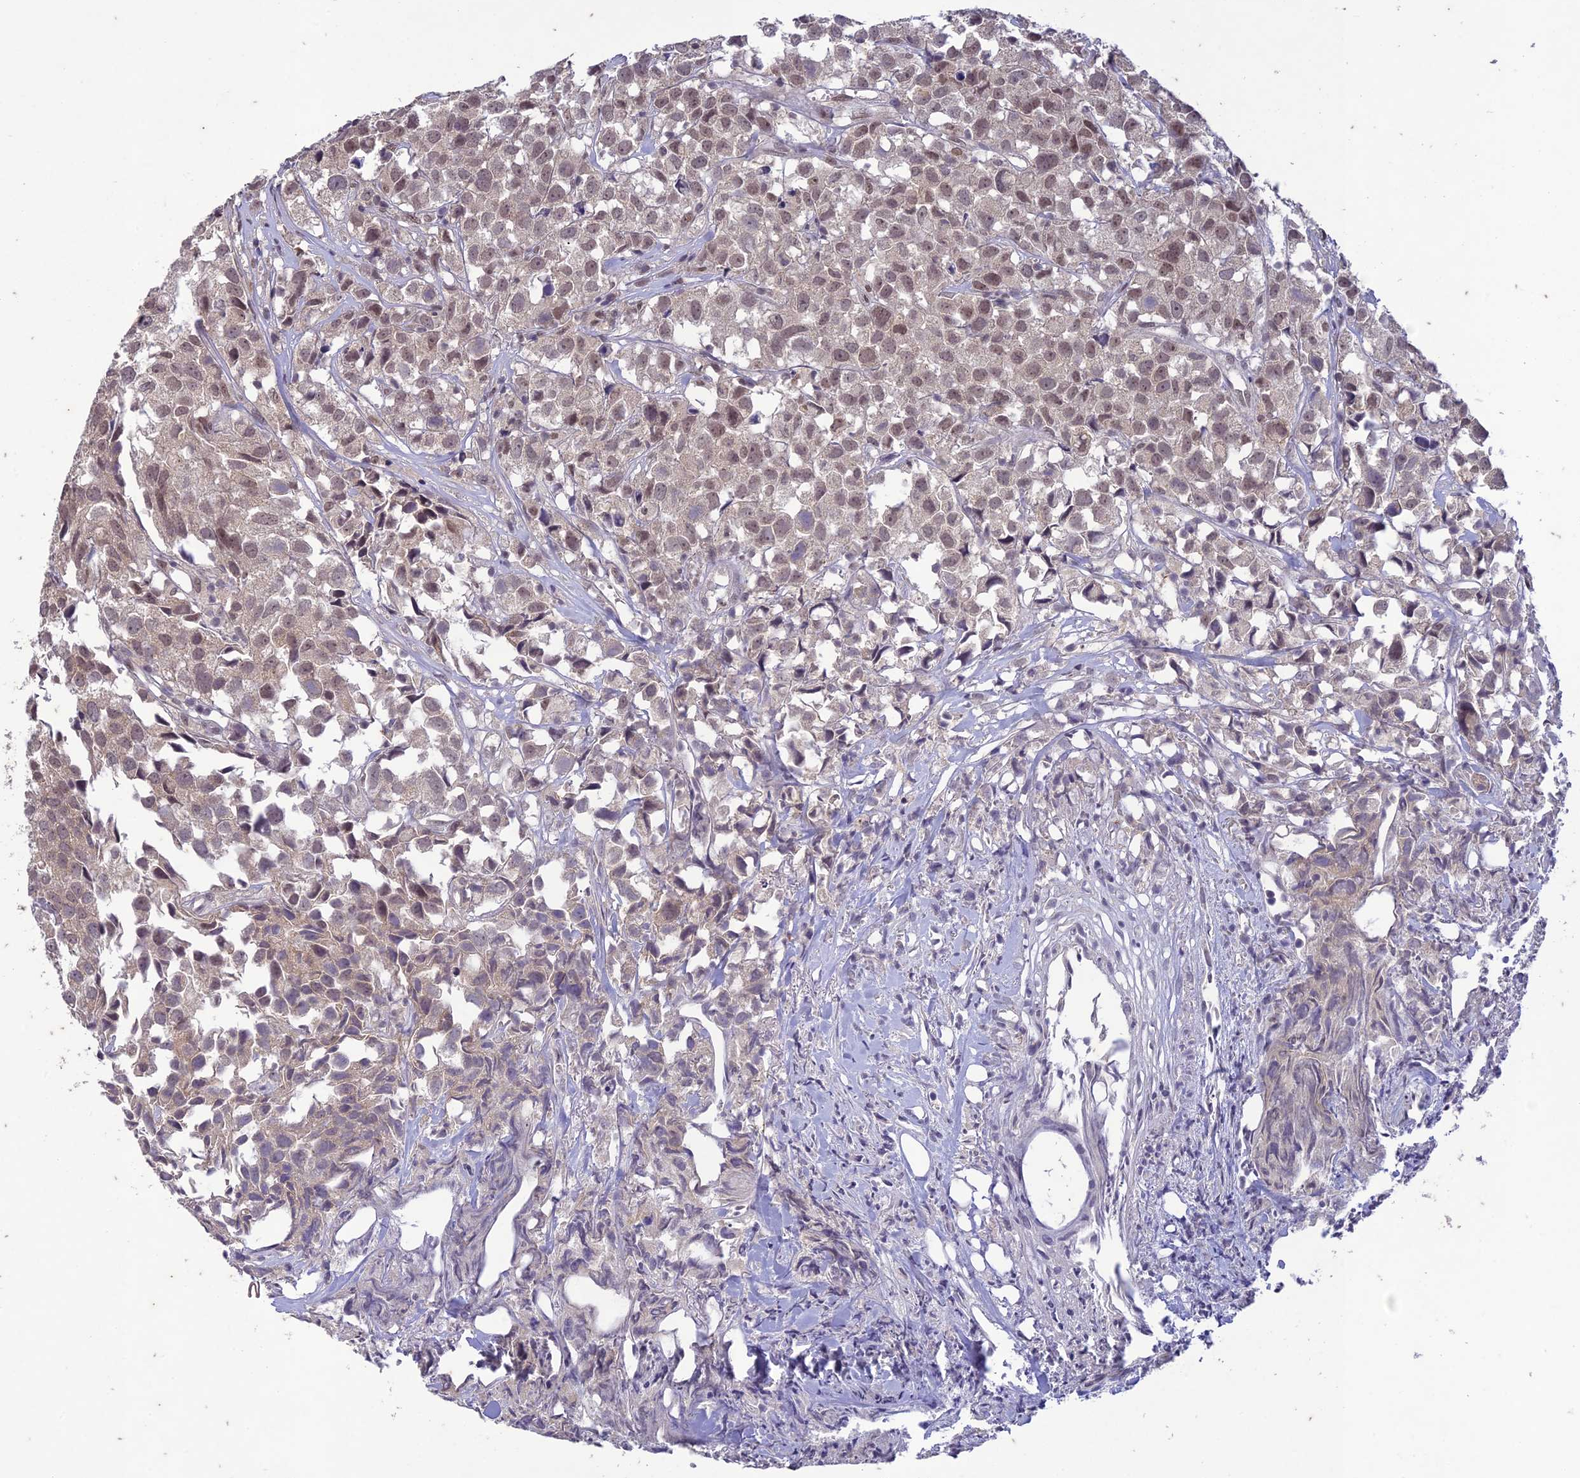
{"staining": {"intensity": "weak", "quantity": "25%-75%", "location": "nuclear"}, "tissue": "urothelial cancer", "cell_type": "Tumor cells", "image_type": "cancer", "snomed": [{"axis": "morphology", "description": "Urothelial carcinoma, High grade"}, {"axis": "topography", "description": "Urinary bladder"}], "caption": "Immunohistochemical staining of urothelial cancer displays weak nuclear protein expression in approximately 25%-75% of tumor cells.", "gene": "POP4", "patient": {"sex": "female", "age": 75}}